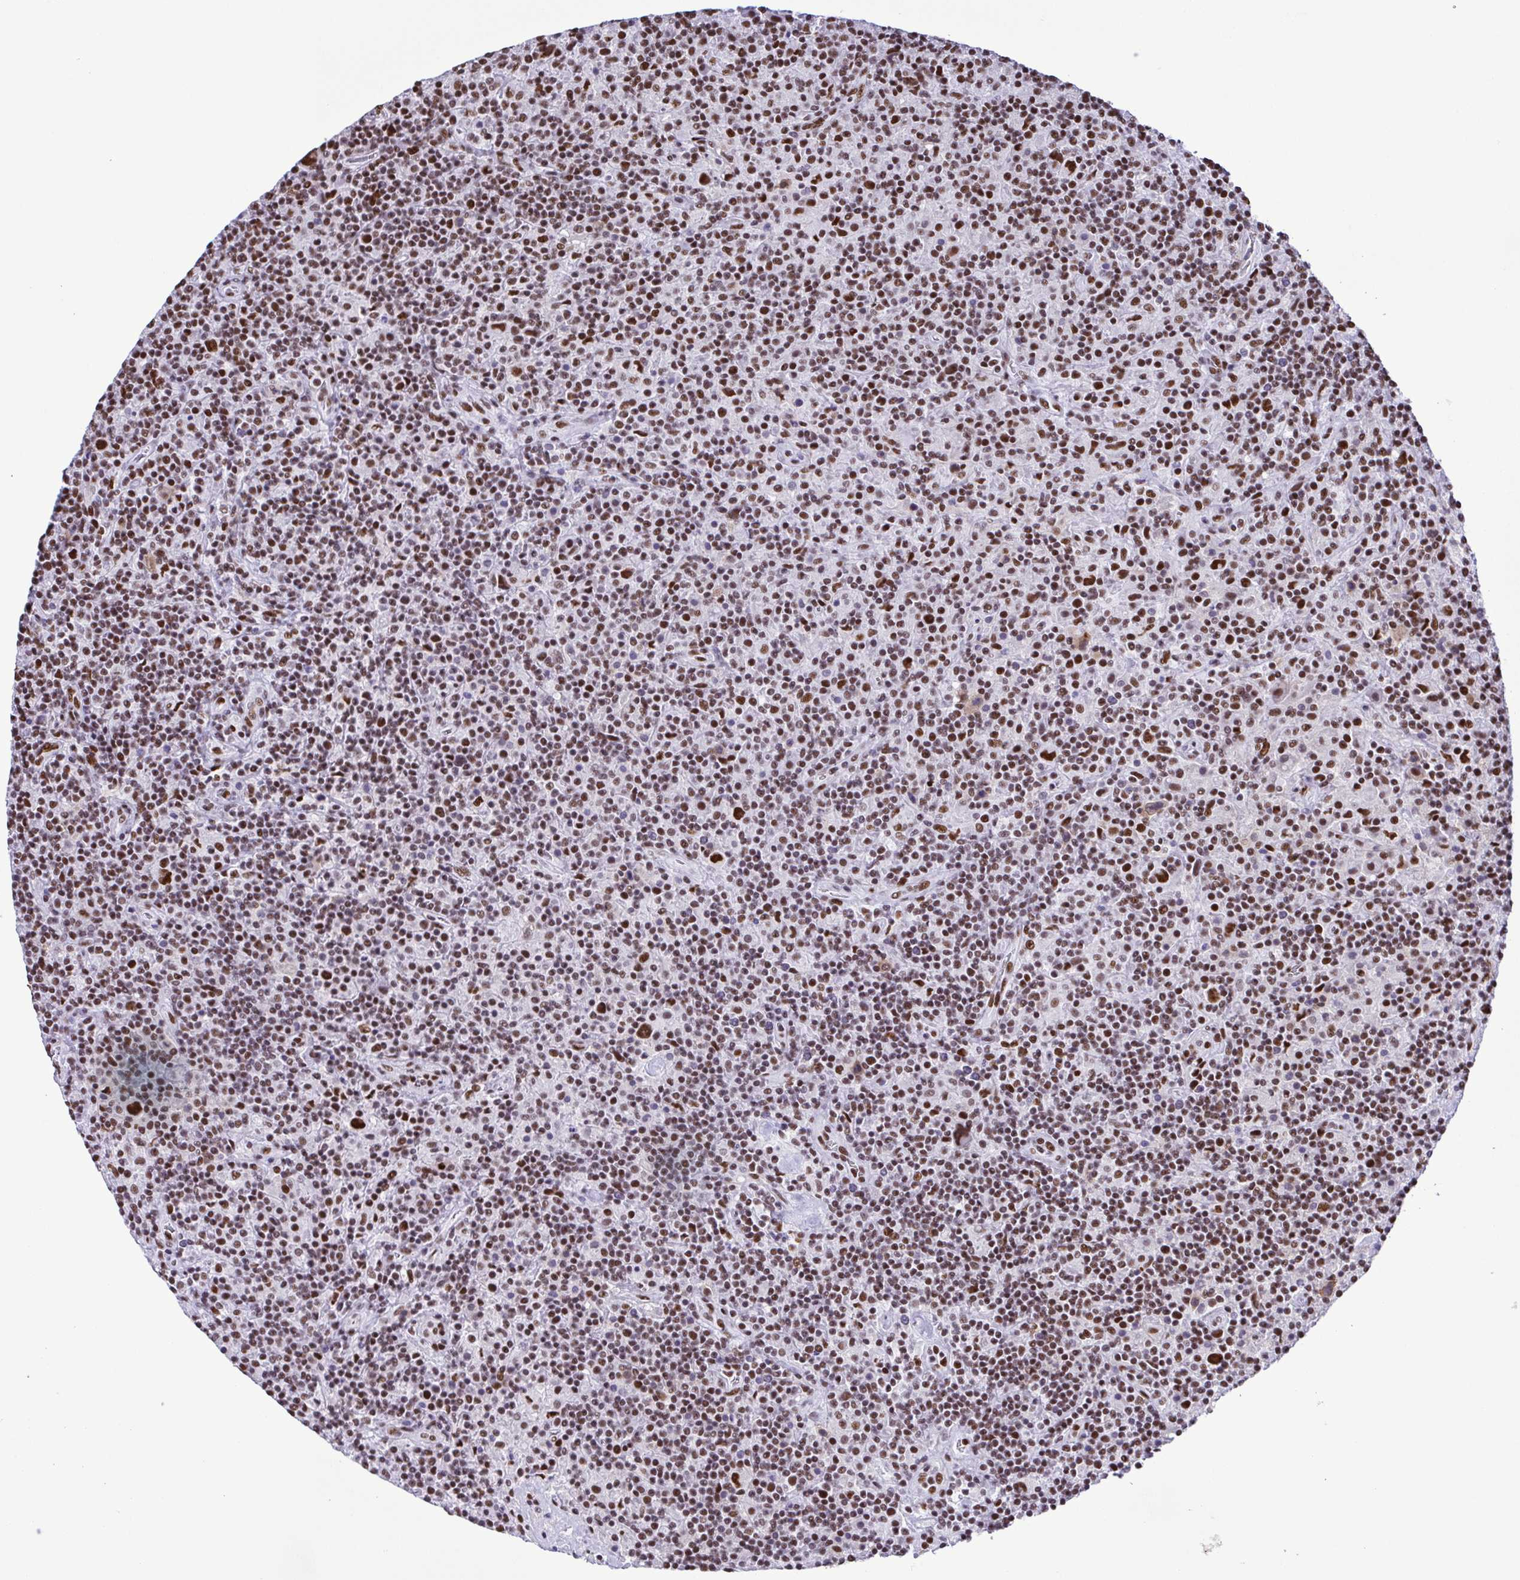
{"staining": {"intensity": "strong", "quantity": ">75%", "location": "nuclear"}, "tissue": "lymphoma", "cell_type": "Tumor cells", "image_type": "cancer", "snomed": [{"axis": "morphology", "description": "Hodgkin's disease, NOS"}, {"axis": "topography", "description": "Lymph node"}], "caption": "Immunohistochemical staining of human lymphoma shows strong nuclear protein positivity in about >75% of tumor cells.", "gene": "TRIM28", "patient": {"sex": "male", "age": 70}}